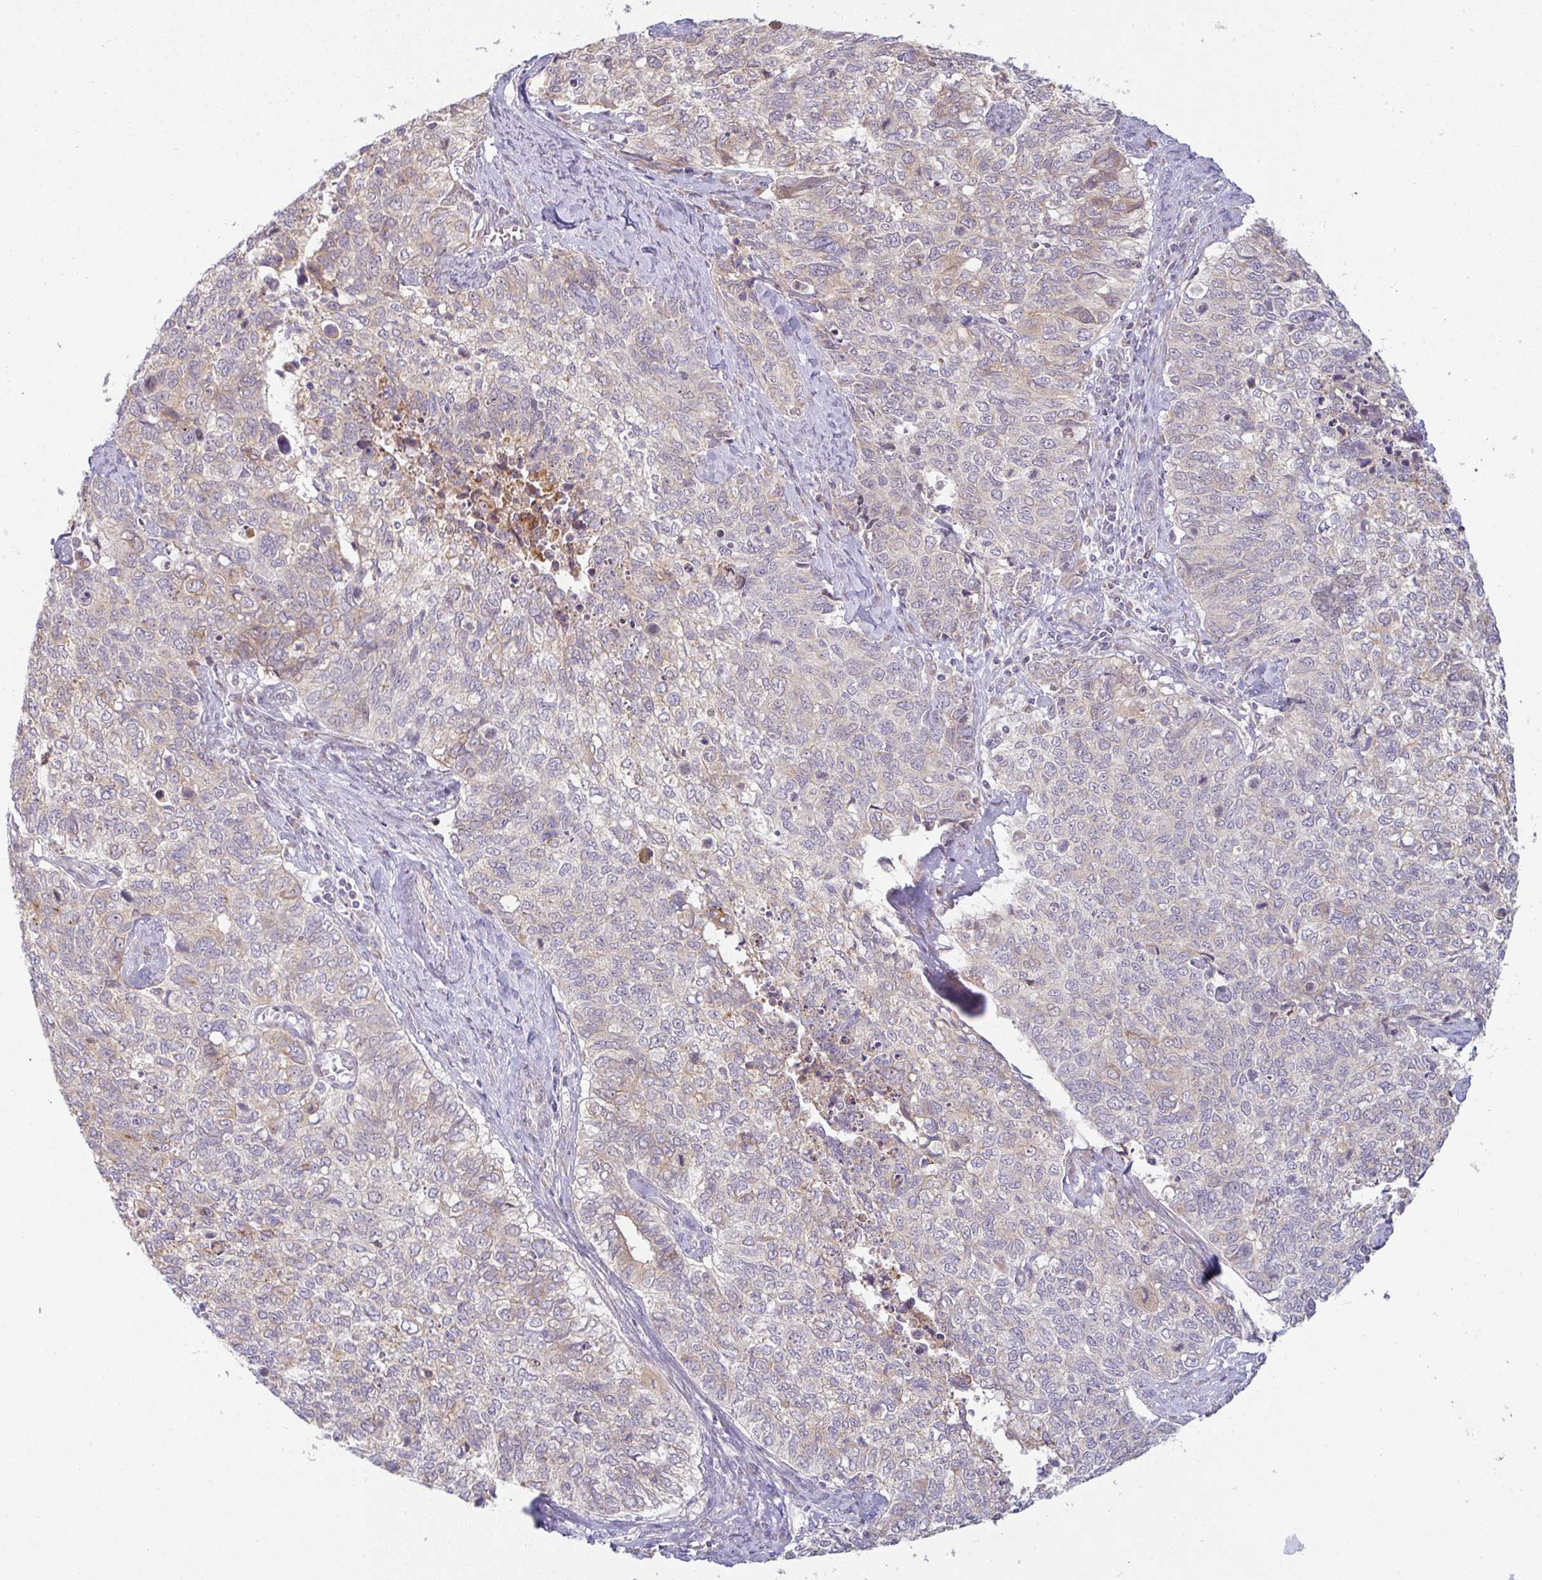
{"staining": {"intensity": "weak", "quantity": "25%-75%", "location": "cytoplasmic/membranous"}, "tissue": "cervical cancer", "cell_type": "Tumor cells", "image_type": "cancer", "snomed": [{"axis": "morphology", "description": "Adenocarcinoma, NOS"}, {"axis": "topography", "description": "Cervix"}], "caption": "Tumor cells display low levels of weak cytoplasmic/membranous expression in about 25%-75% of cells in human cervical cancer. (Stains: DAB in brown, nuclei in blue, Microscopy: brightfield microscopy at high magnification).", "gene": "MOB1A", "patient": {"sex": "female", "age": 63}}